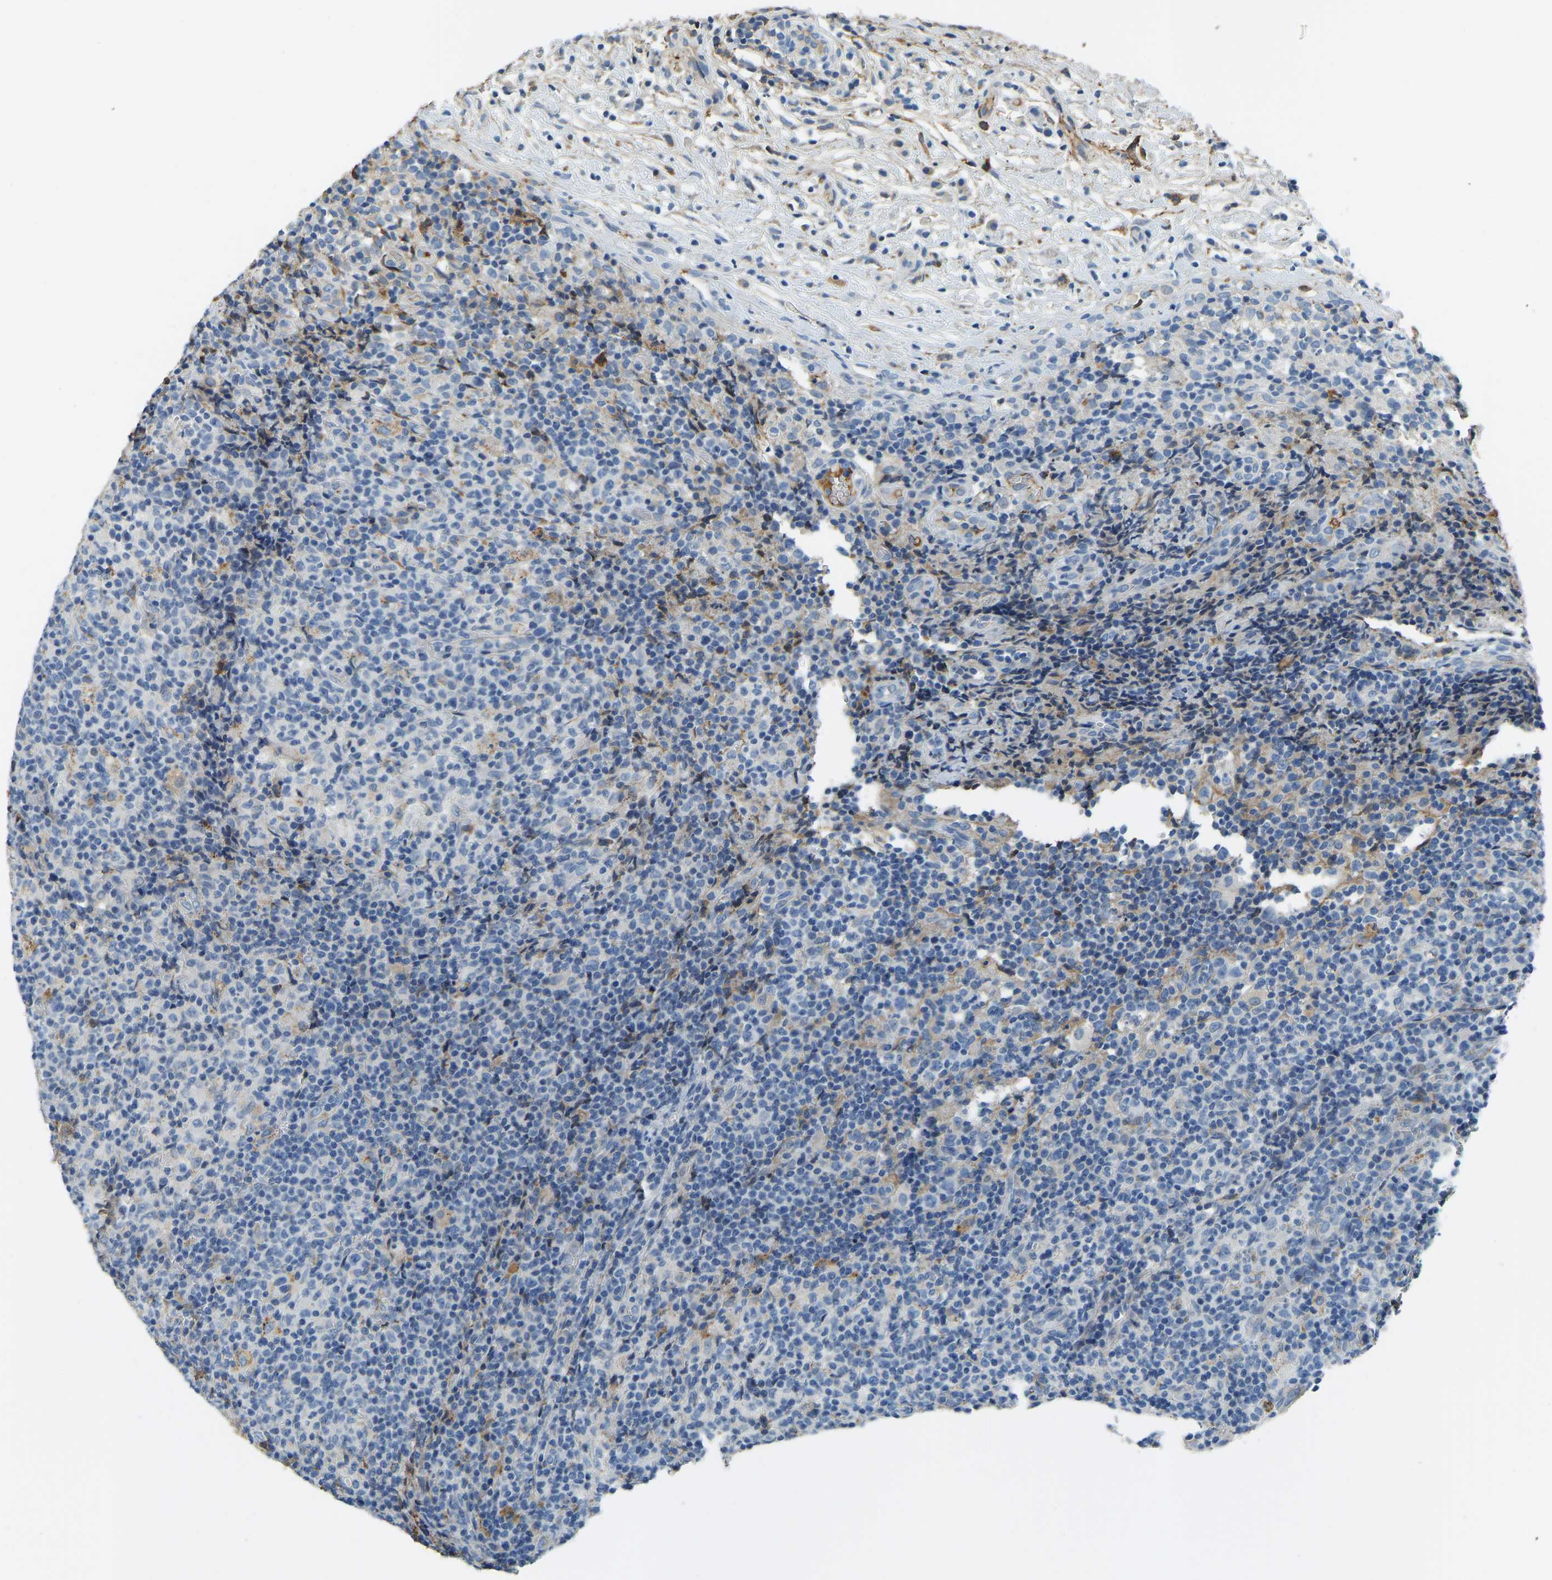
{"staining": {"intensity": "negative", "quantity": "none", "location": "none"}, "tissue": "lymph node", "cell_type": "Germinal center cells", "image_type": "normal", "snomed": [{"axis": "morphology", "description": "Normal tissue, NOS"}, {"axis": "morphology", "description": "Inflammation, NOS"}, {"axis": "topography", "description": "Lymph node"}], "caption": "IHC of unremarkable human lymph node shows no staining in germinal center cells. Brightfield microscopy of IHC stained with DAB (brown) and hematoxylin (blue), captured at high magnification.", "gene": "THBS4", "patient": {"sex": "male", "age": 55}}